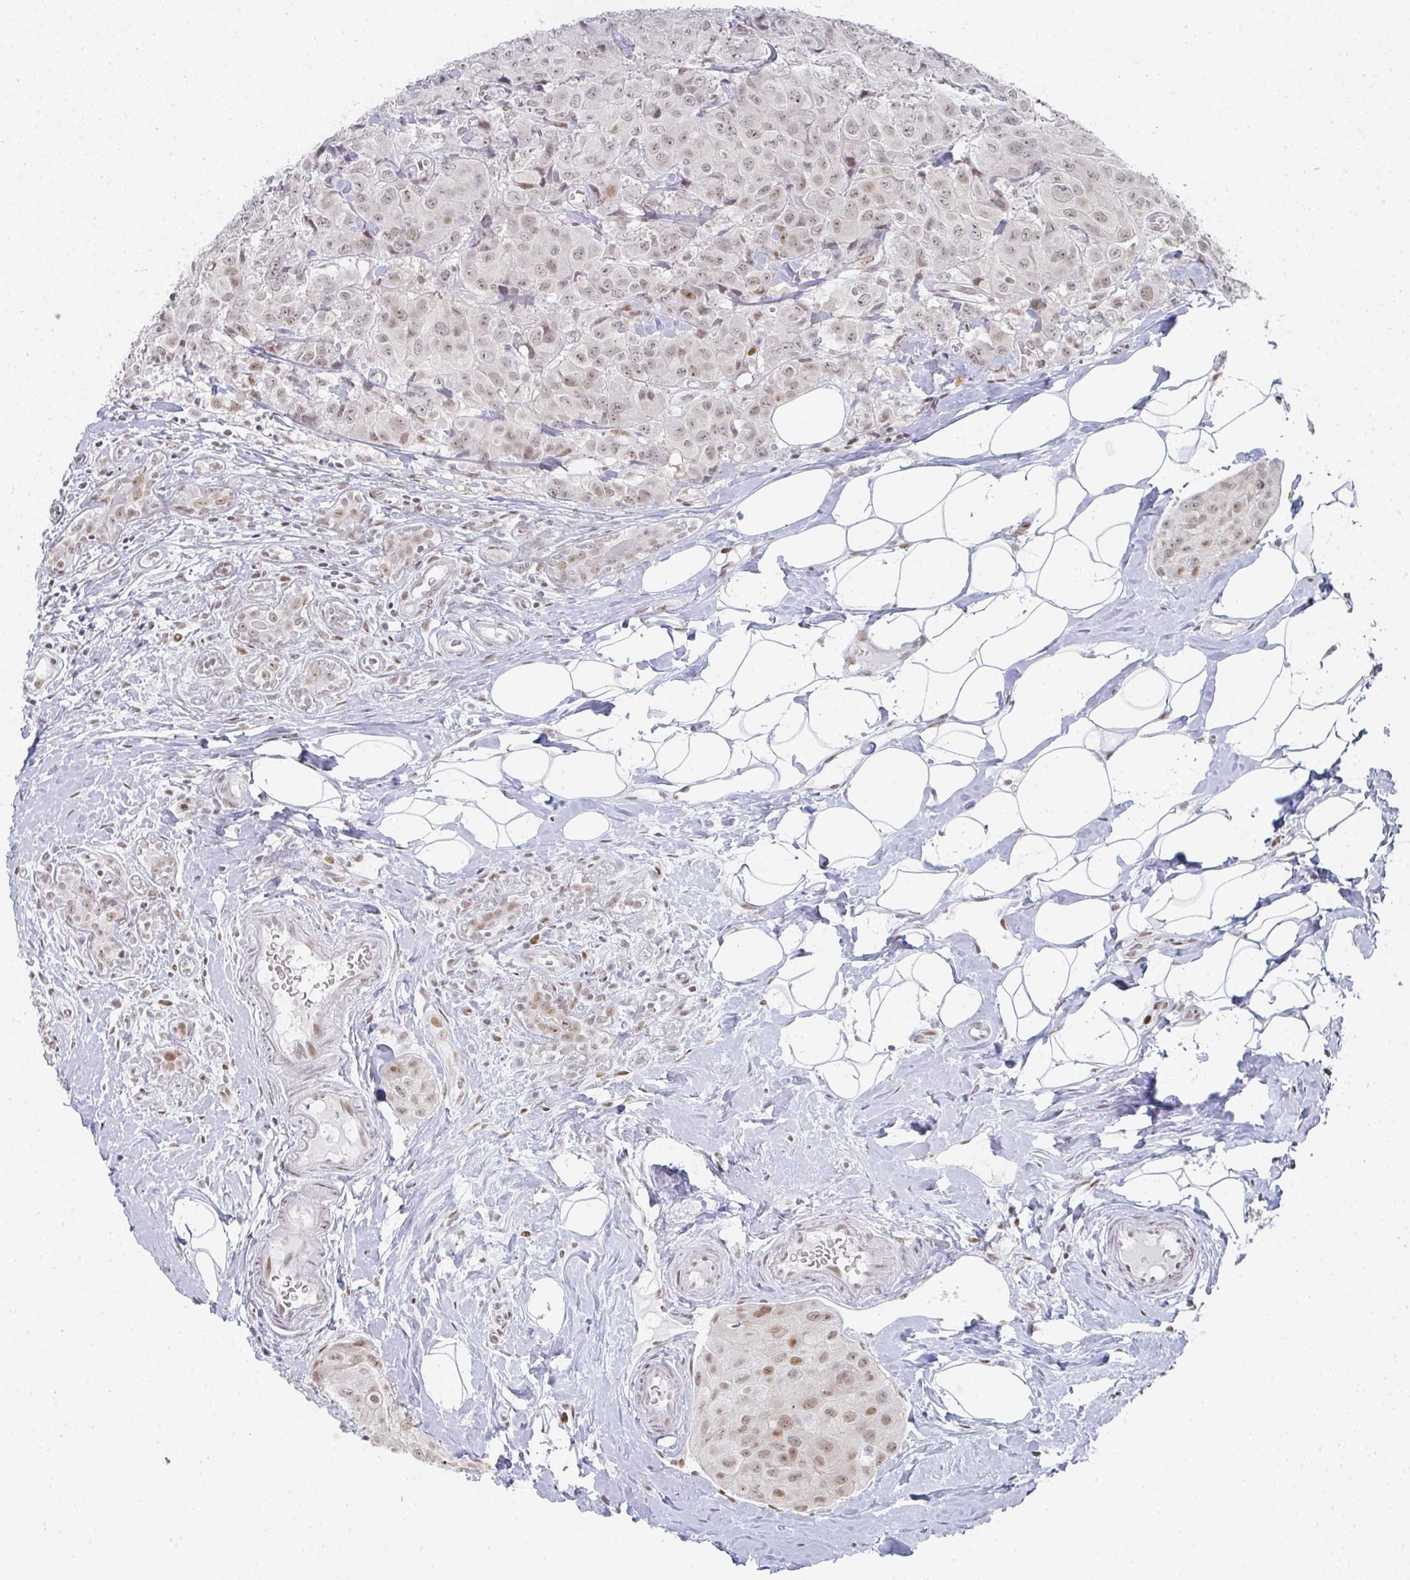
{"staining": {"intensity": "moderate", "quantity": "25%-75%", "location": "nuclear"}, "tissue": "breast cancer", "cell_type": "Tumor cells", "image_type": "cancer", "snomed": [{"axis": "morphology", "description": "Duct carcinoma"}, {"axis": "topography", "description": "Breast"}], "caption": "IHC histopathology image of neoplastic tissue: breast cancer (infiltrating ductal carcinoma) stained using IHC exhibits medium levels of moderate protein expression localized specifically in the nuclear of tumor cells, appearing as a nuclear brown color.", "gene": "POU2AF2", "patient": {"sex": "female", "age": 43}}